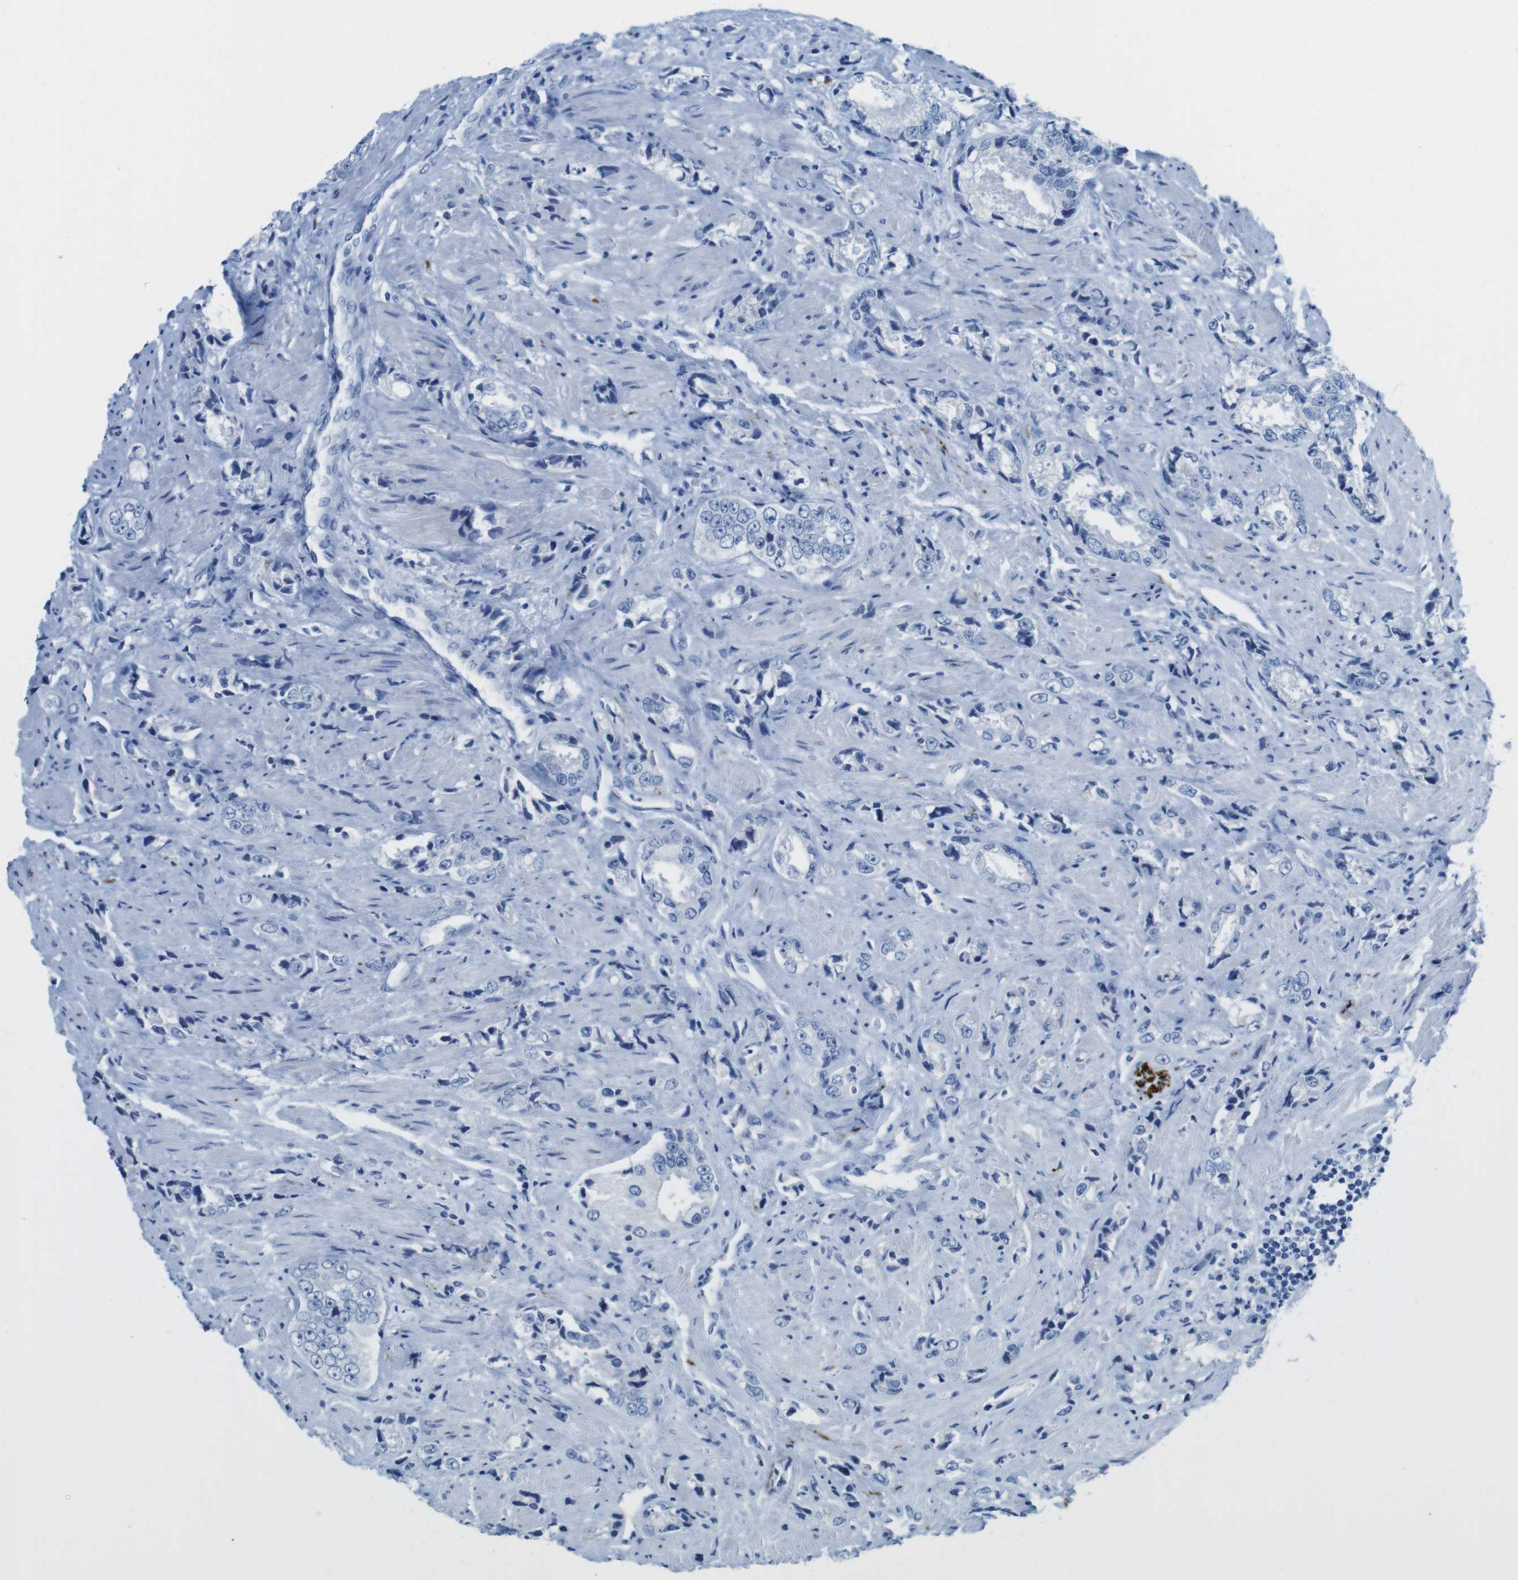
{"staining": {"intensity": "negative", "quantity": "none", "location": "none"}, "tissue": "prostate cancer", "cell_type": "Tumor cells", "image_type": "cancer", "snomed": [{"axis": "morphology", "description": "Adenocarcinoma, High grade"}, {"axis": "topography", "description": "Prostate"}], "caption": "Tumor cells show no significant positivity in high-grade adenocarcinoma (prostate). (DAB immunohistochemistry, high magnification).", "gene": "GAP43", "patient": {"sex": "male", "age": 61}}